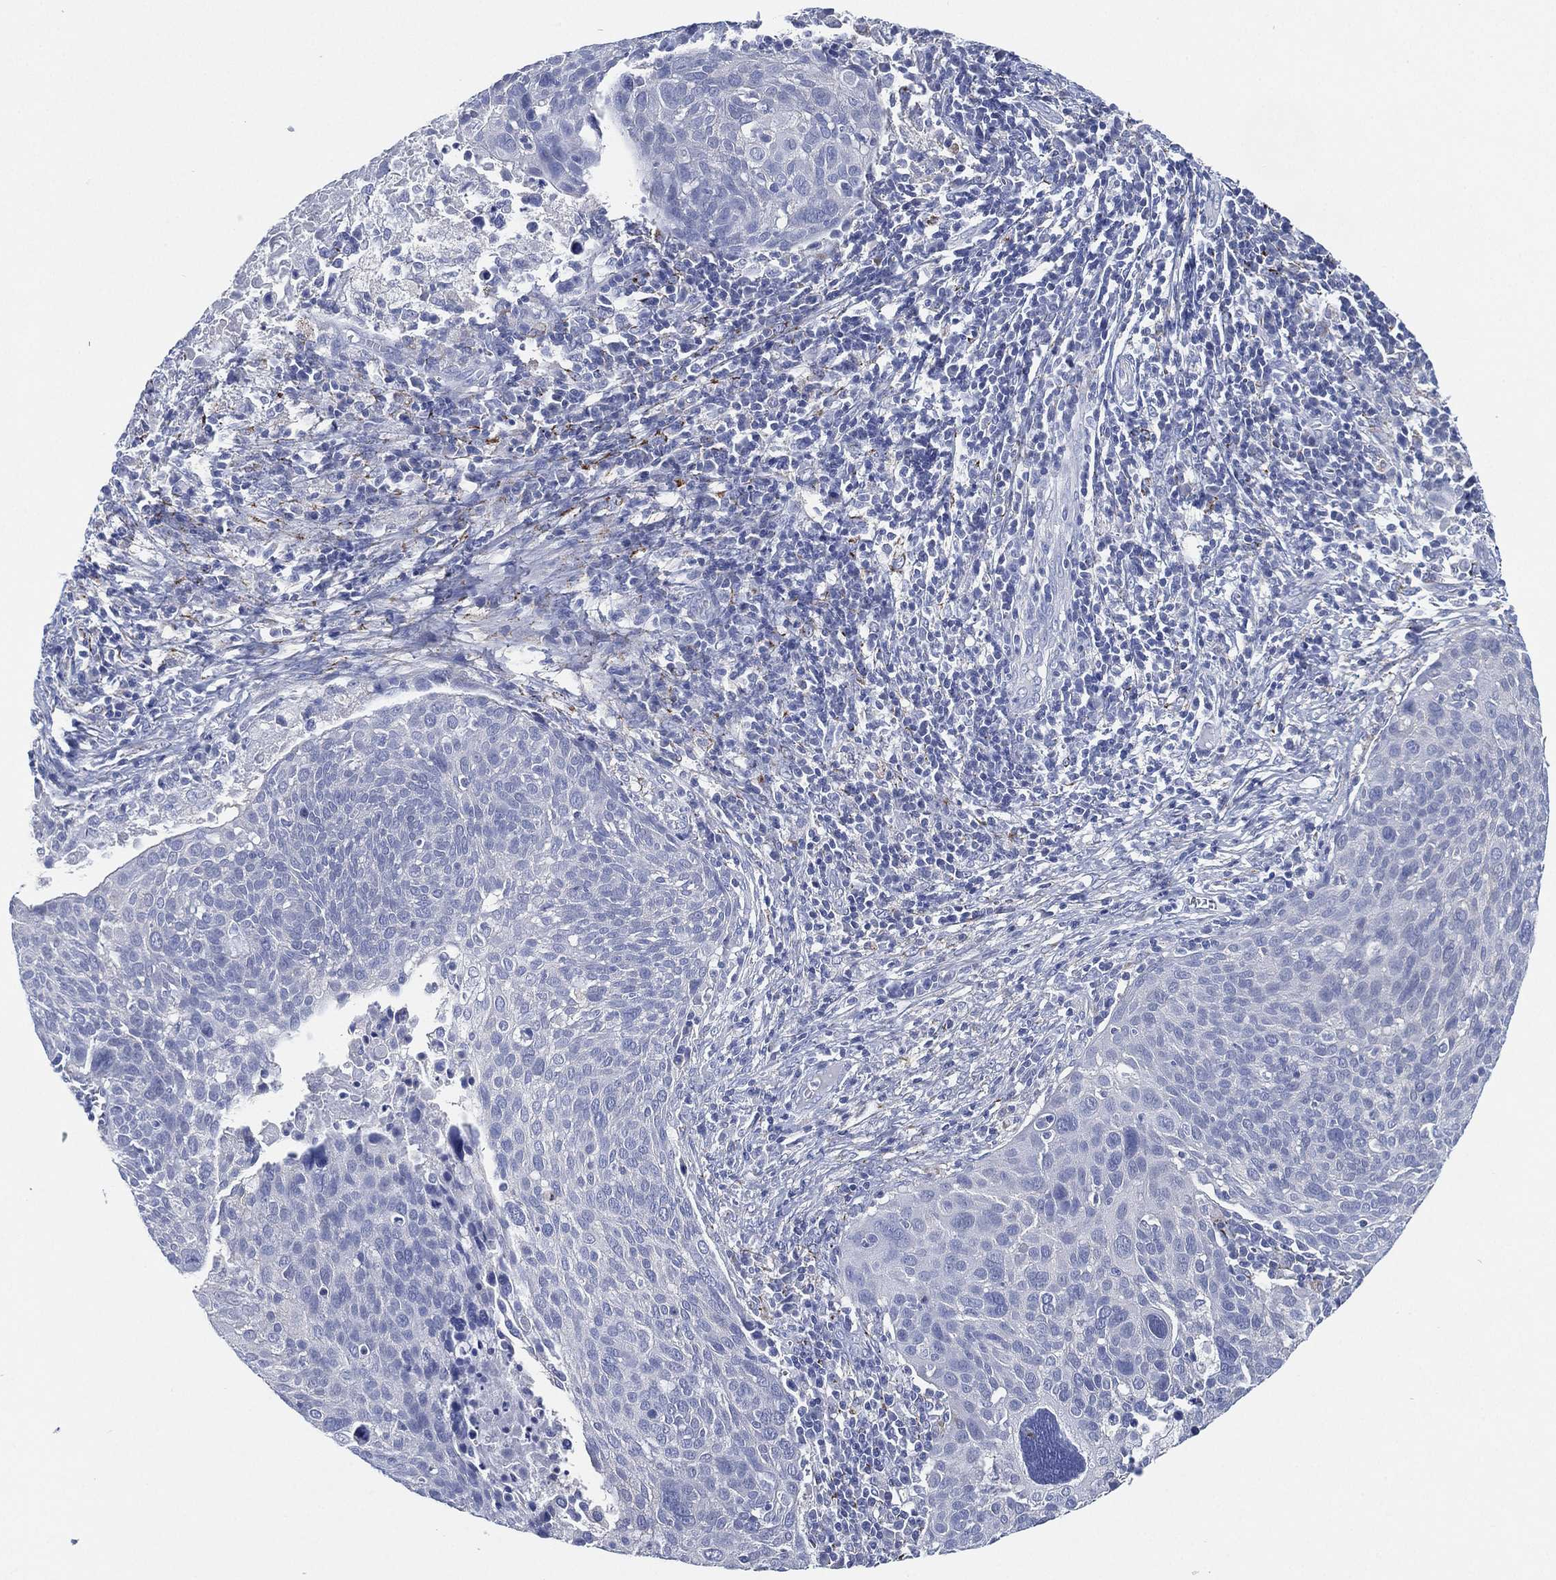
{"staining": {"intensity": "negative", "quantity": "none", "location": "none"}, "tissue": "cervical cancer", "cell_type": "Tumor cells", "image_type": "cancer", "snomed": [{"axis": "morphology", "description": "Squamous cell carcinoma, NOS"}, {"axis": "topography", "description": "Cervix"}], "caption": "Immunohistochemical staining of human squamous cell carcinoma (cervical) exhibits no significant staining in tumor cells. (DAB immunohistochemistry (IHC) with hematoxylin counter stain).", "gene": "C5orf46", "patient": {"sex": "female", "age": 39}}